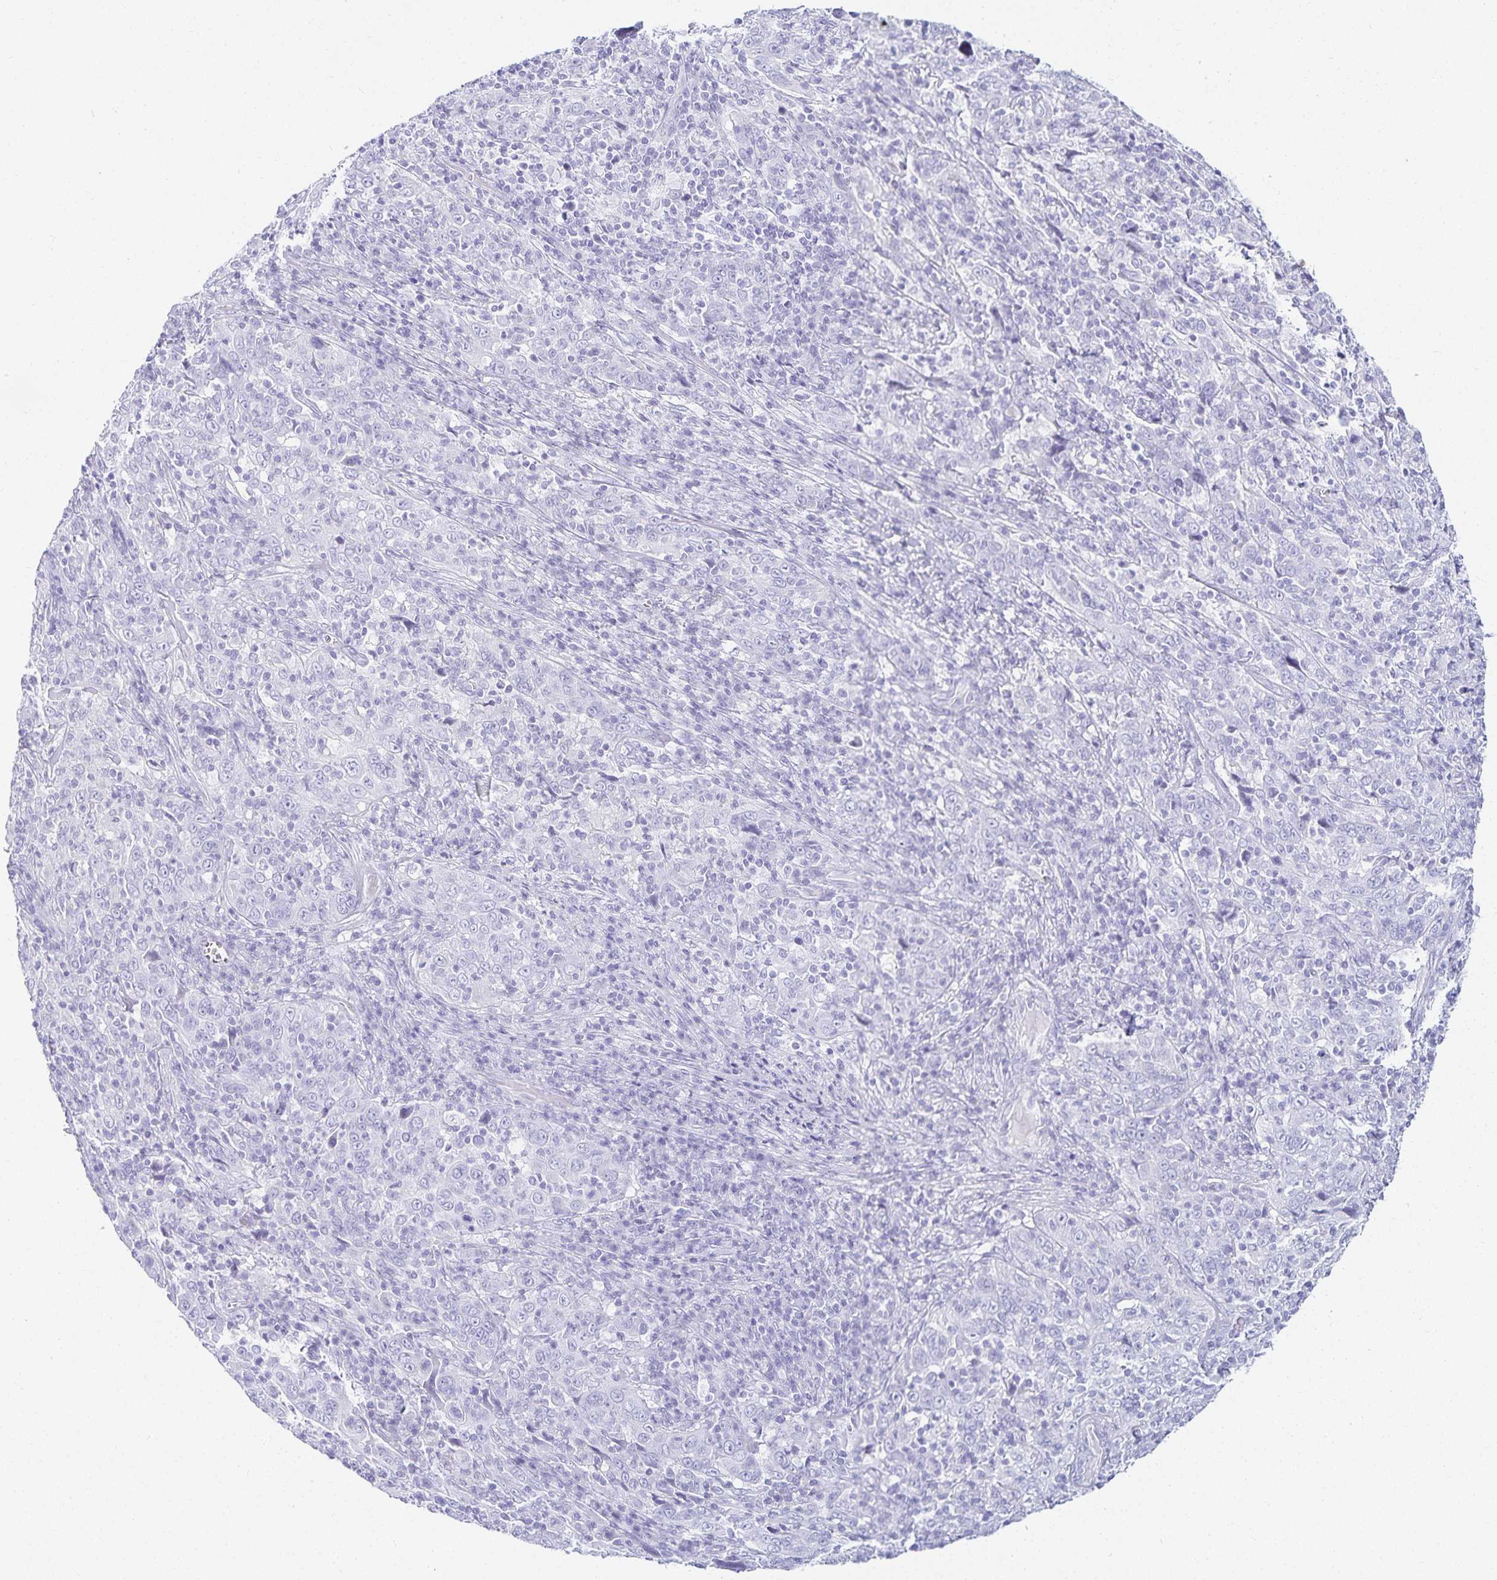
{"staining": {"intensity": "negative", "quantity": "none", "location": "none"}, "tissue": "cervical cancer", "cell_type": "Tumor cells", "image_type": "cancer", "snomed": [{"axis": "morphology", "description": "Squamous cell carcinoma, NOS"}, {"axis": "topography", "description": "Cervix"}], "caption": "Tumor cells show no significant expression in cervical cancer.", "gene": "GP2", "patient": {"sex": "female", "age": 46}}